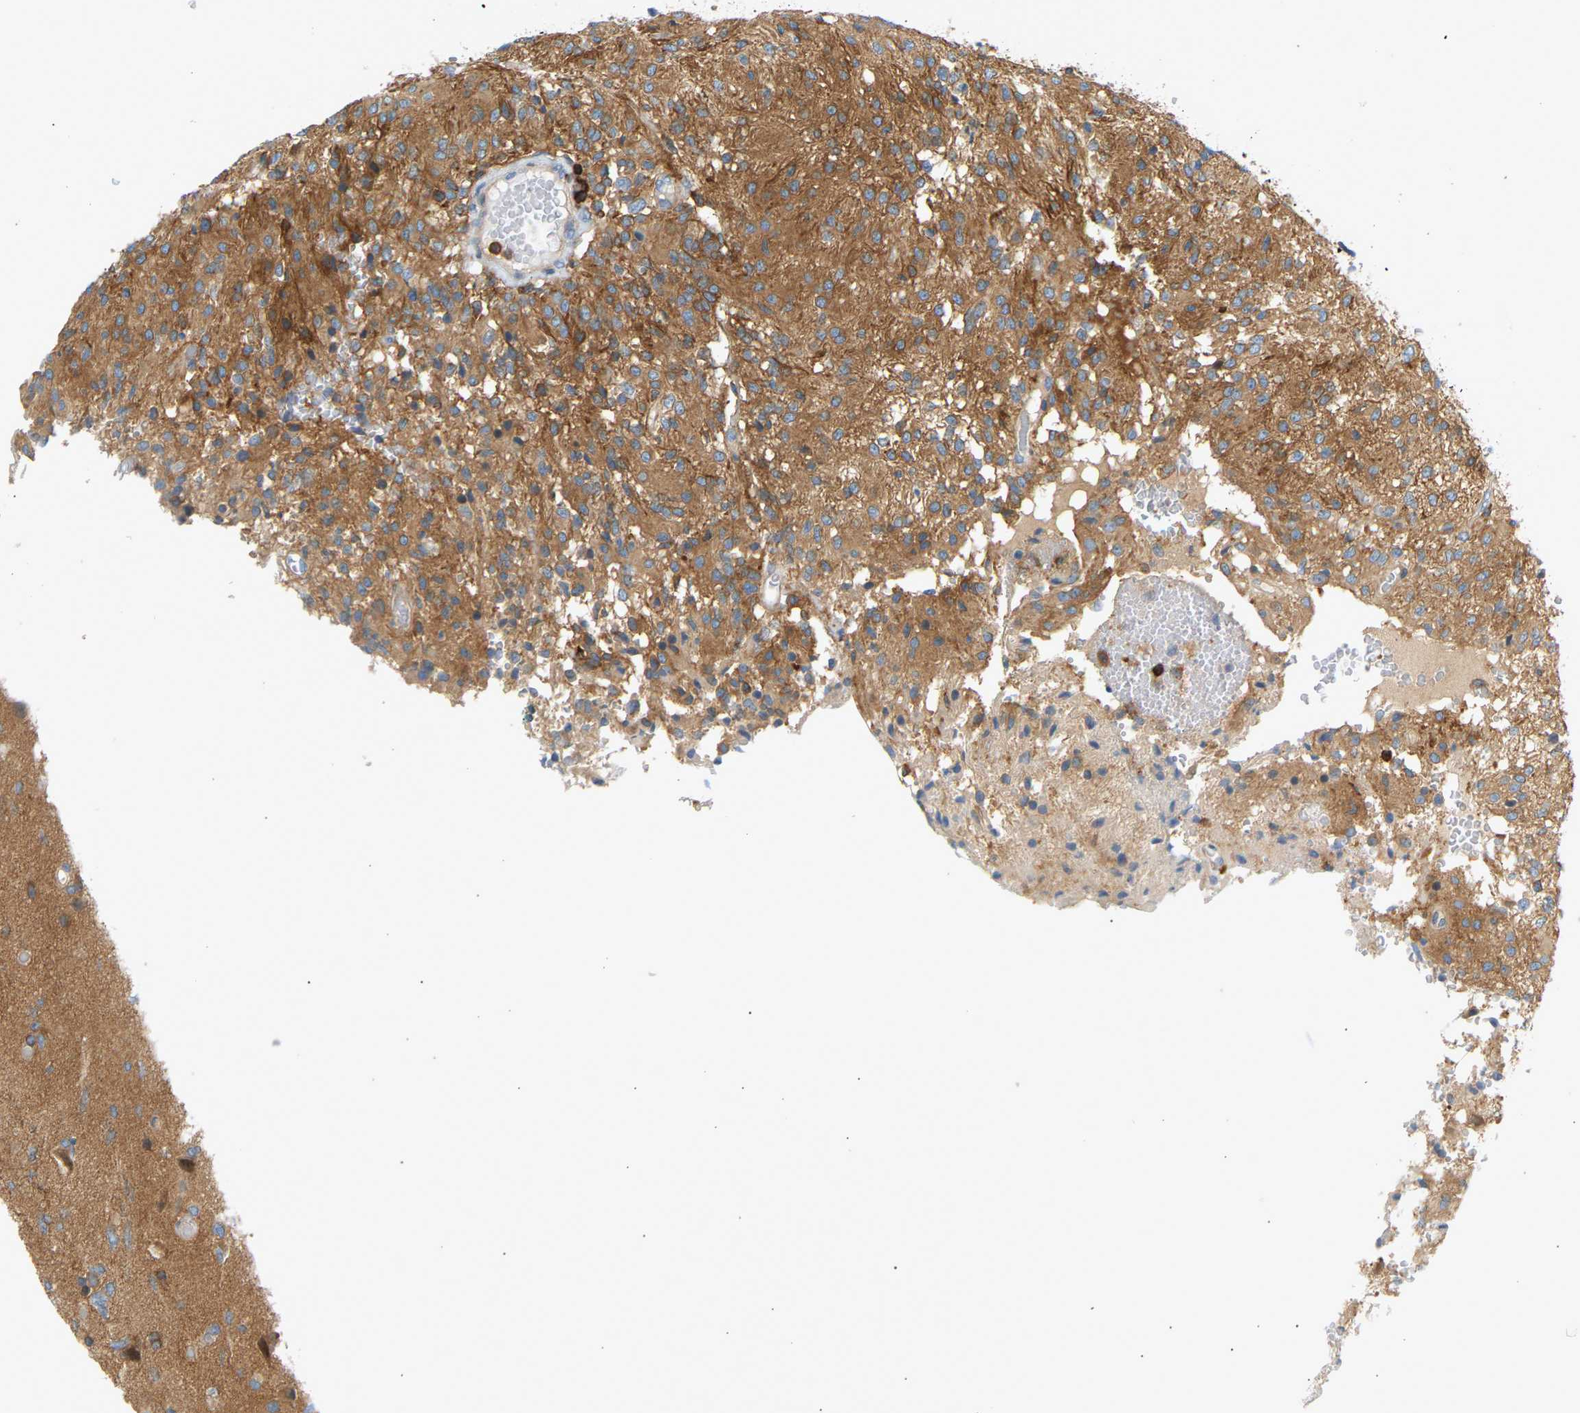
{"staining": {"intensity": "moderate", "quantity": ">75%", "location": "cytoplasmic/membranous"}, "tissue": "glioma", "cell_type": "Tumor cells", "image_type": "cancer", "snomed": [{"axis": "morphology", "description": "Glioma, malignant, High grade"}, {"axis": "topography", "description": "Brain"}], "caption": "IHC of human malignant glioma (high-grade) exhibits medium levels of moderate cytoplasmic/membranous expression in about >75% of tumor cells. (DAB (3,3'-diaminobenzidine) IHC with brightfield microscopy, high magnification).", "gene": "FNBP1", "patient": {"sex": "female", "age": 59}}